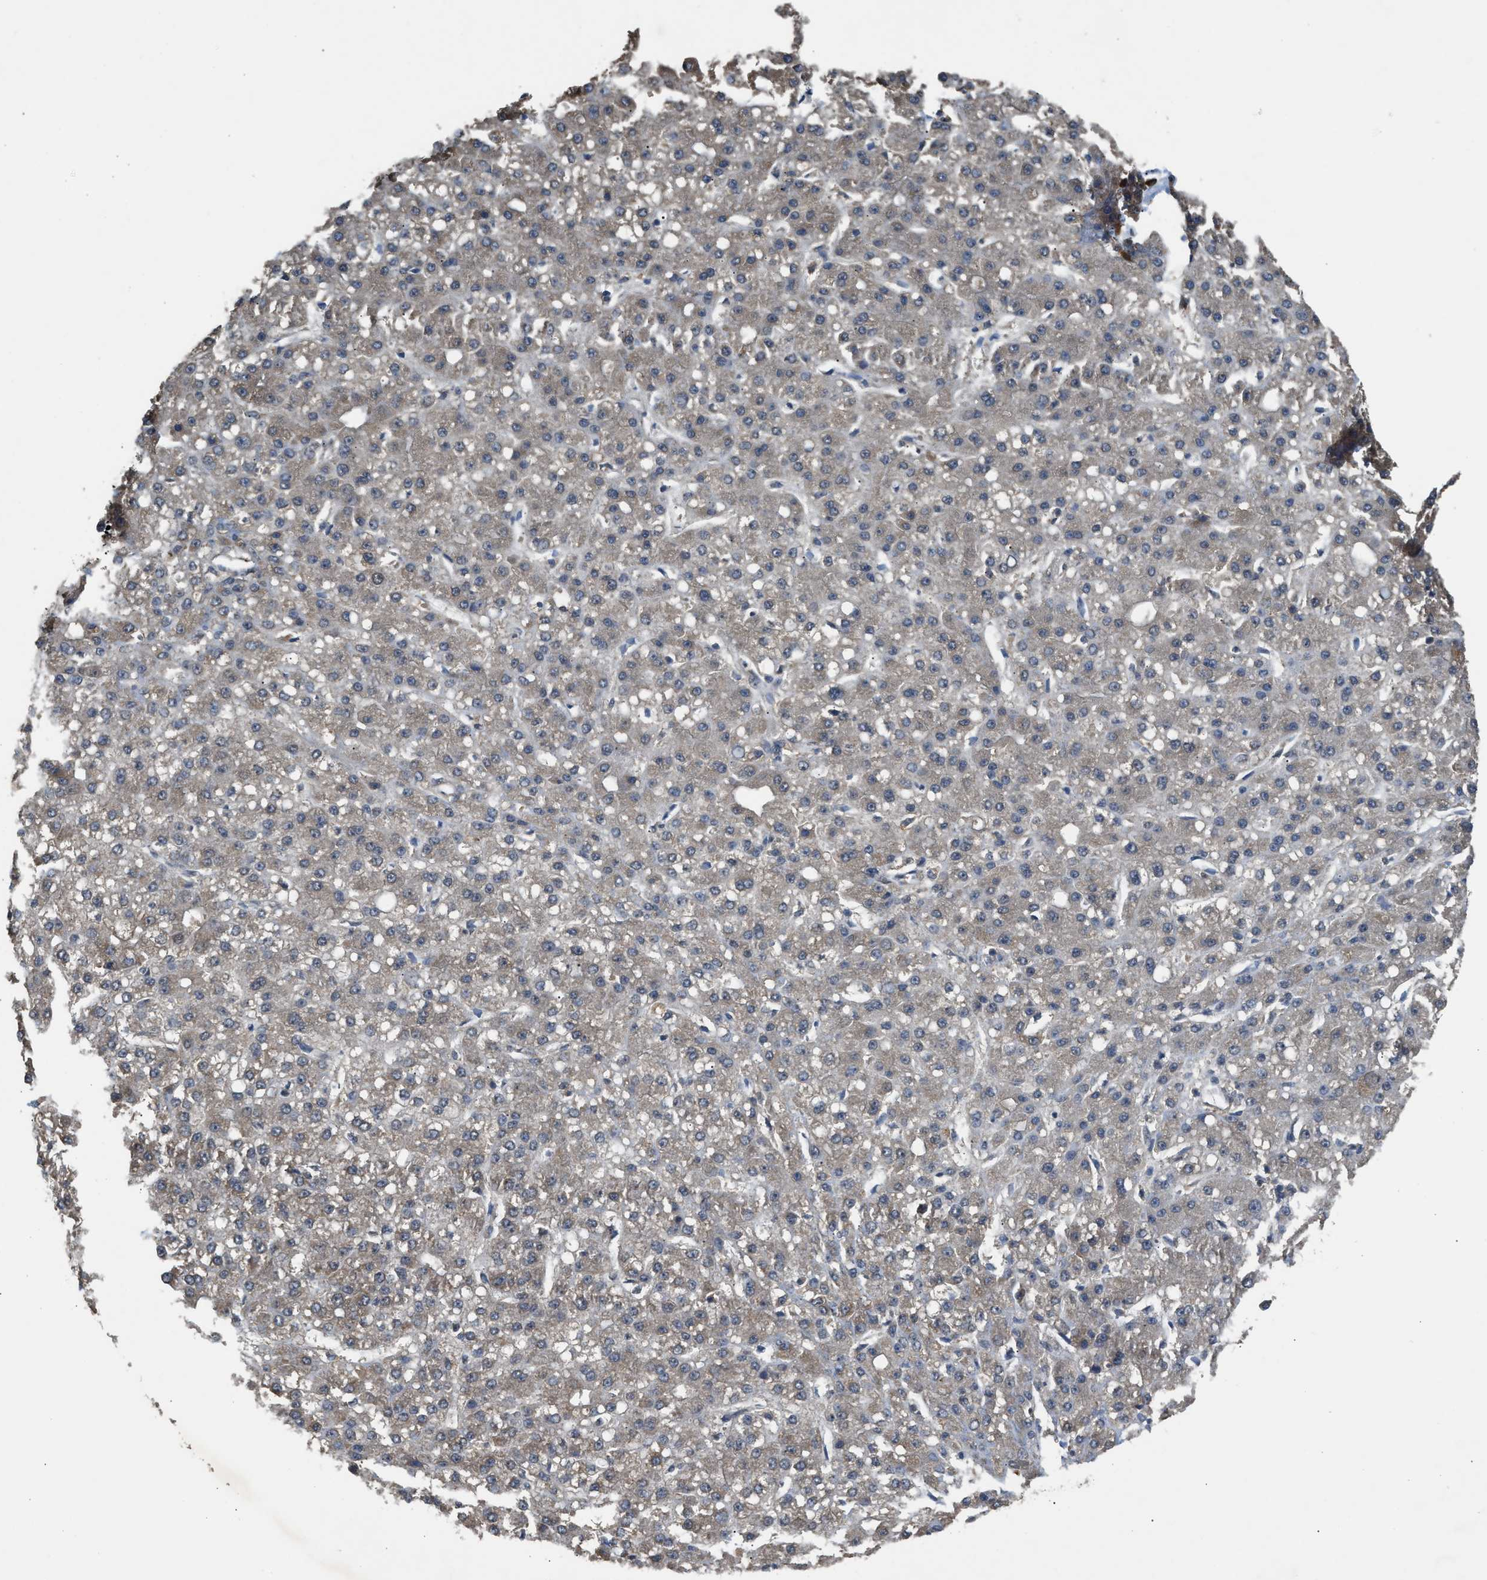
{"staining": {"intensity": "negative", "quantity": "none", "location": "none"}, "tissue": "liver cancer", "cell_type": "Tumor cells", "image_type": "cancer", "snomed": [{"axis": "morphology", "description": "Carcinoma, Hepatocellular, NOS"}, {"axis": "topography", "description": "Liver"}], "caption": "This image is of liver cancer stained with immunohistochemistry (IHC) to label a protein in brown with the nuclei are counter-stained blue. There is no expression in tumor cells.", "gene": "BAG3", "patient": {"sex": "male", "age": 67}}